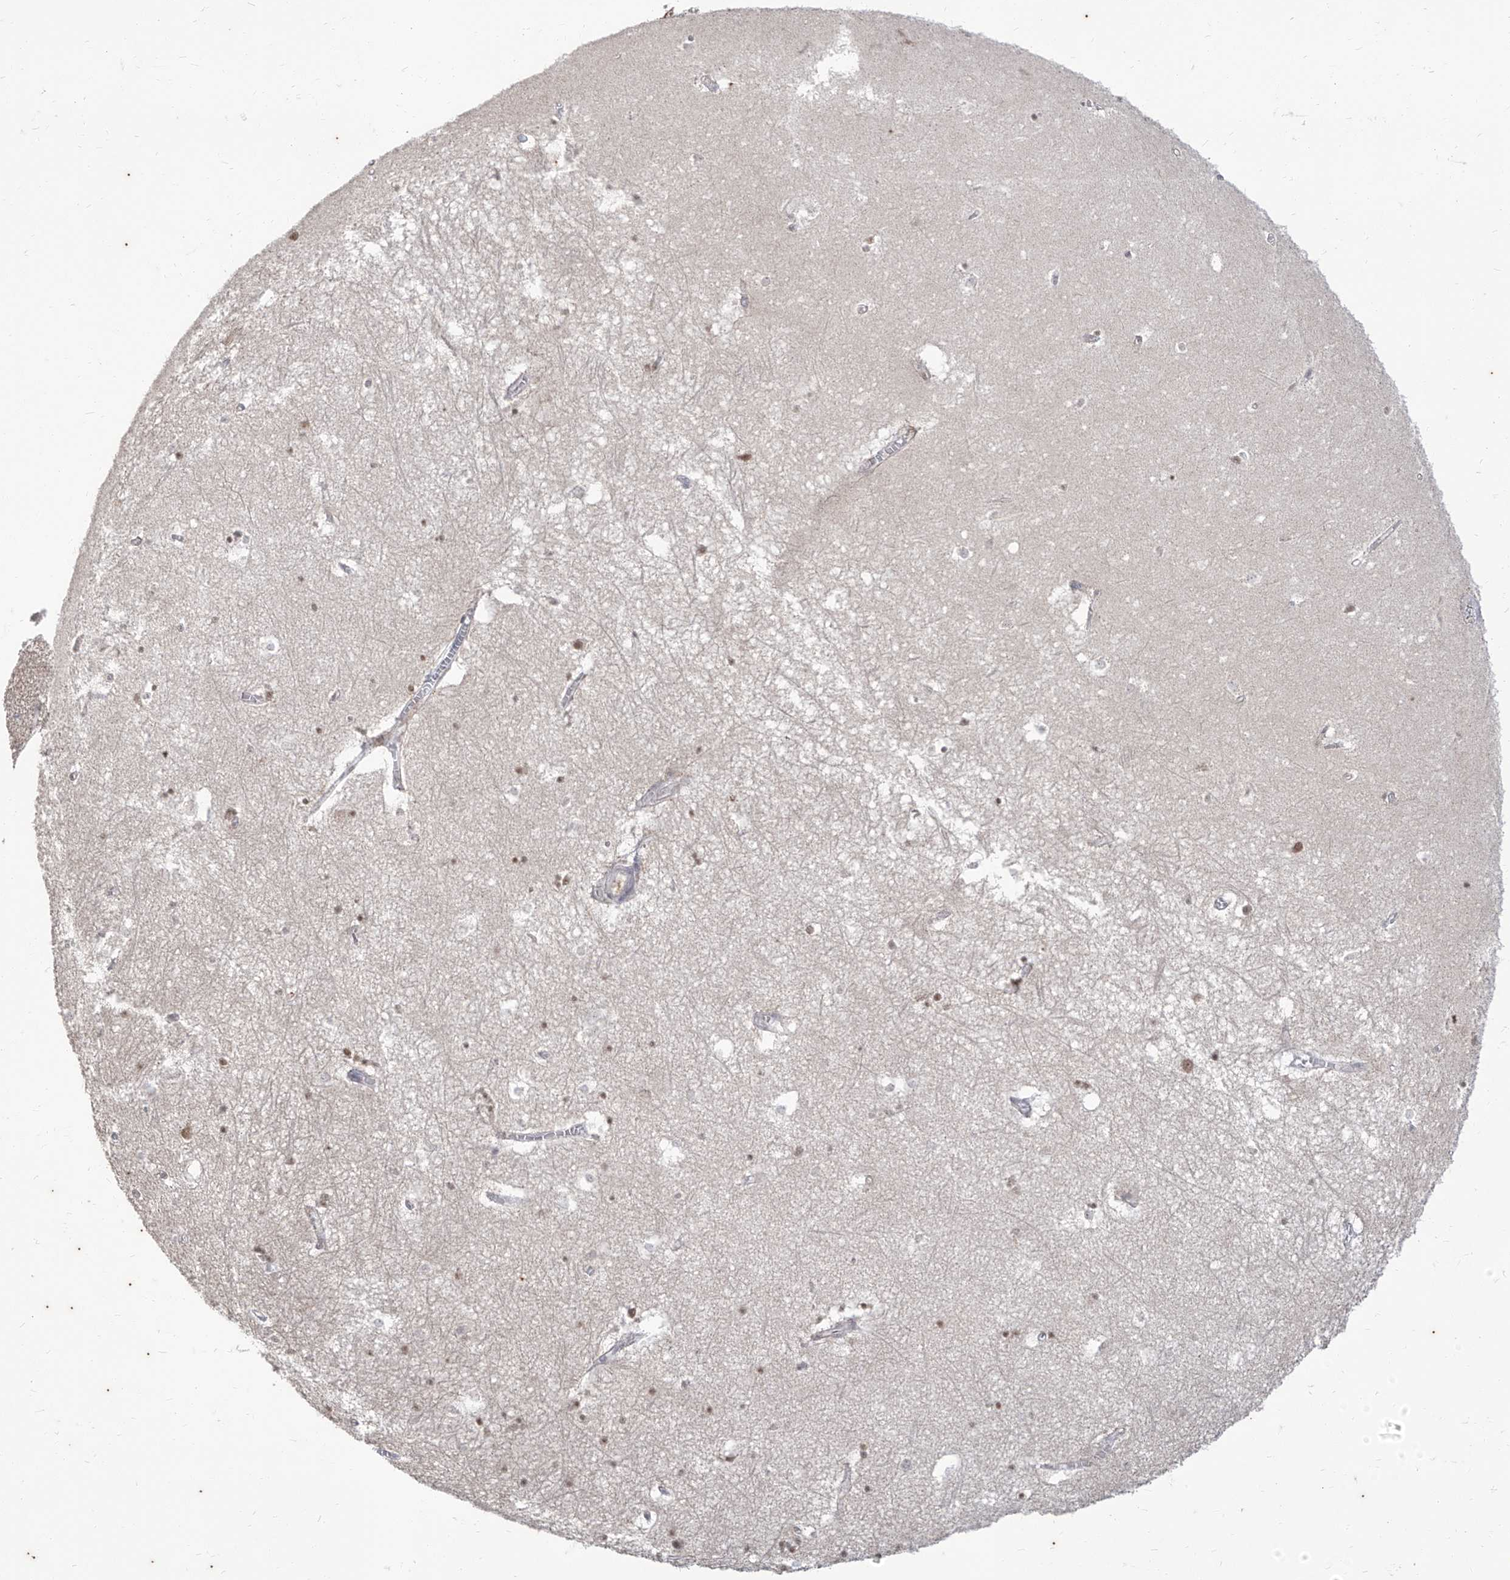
{"staining": {"intensity": "moderate", "quantity": "<25%", "location": "nuclear"}, "tissue": "hippocampus", "cell_type": "Glial cells", "image_type": "normal", "snomed": [{"axis": "morphology", "description": "Normal tissue, NOS"}, {"axis": "topography", "description": "Hippocampus"}], "caption": "Unremarkable hippocampus was stained to show a protein in brown. There is low levels of moderate nuclear staining in approximately <25% of glial cells. (IHC, brightfield microscopy, high magnification).", "gene": "PHF20L1", "patient": {"sex": "female", "age": 64}}